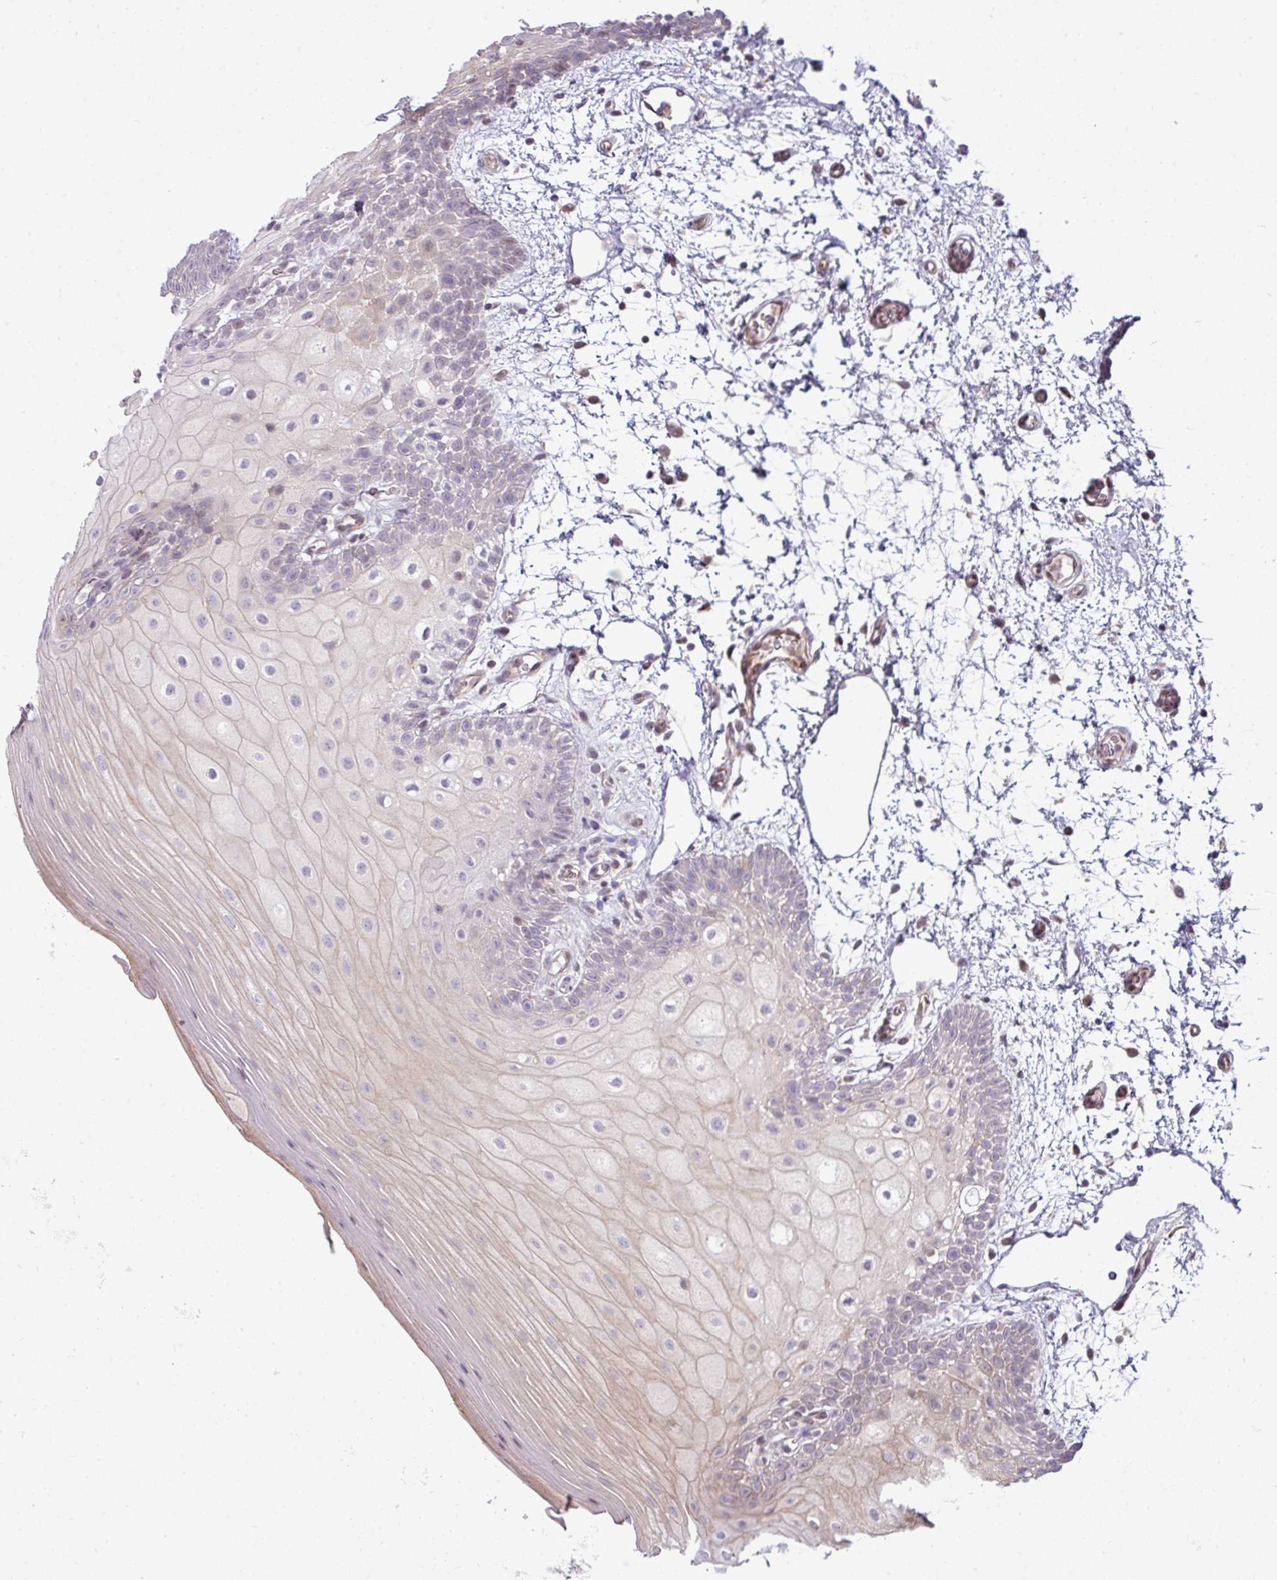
{"staining": {"intensity": "weak", "quantity": "<25%", "location": "cytoplasmic/membranous,nuclear"}, "tissue": "oral mucosa", "cell_type": "Squamous epithelial cells", "image_type": "normal", "snomed": [{"axis": "morphology", "description": "Normal tissue, NOS"}, {"axis": "morphology", "description": "Squamous cell carcinoma, NOS"}, {"axis": "topography", "description": "Oral tissue"}, {"axis": "topography", "description": "Tounge, NOS"}, {"axis": "topography", "description": "Head-Neck"}], "caption": "Immunohistochemistry histopathology image of unremarkable oral mucosa stained for a protein (brown), which shows no staining in squamous epithelial cells.", "gene": "STAT5A", "patient": {"sex": "male", "age": 76}}